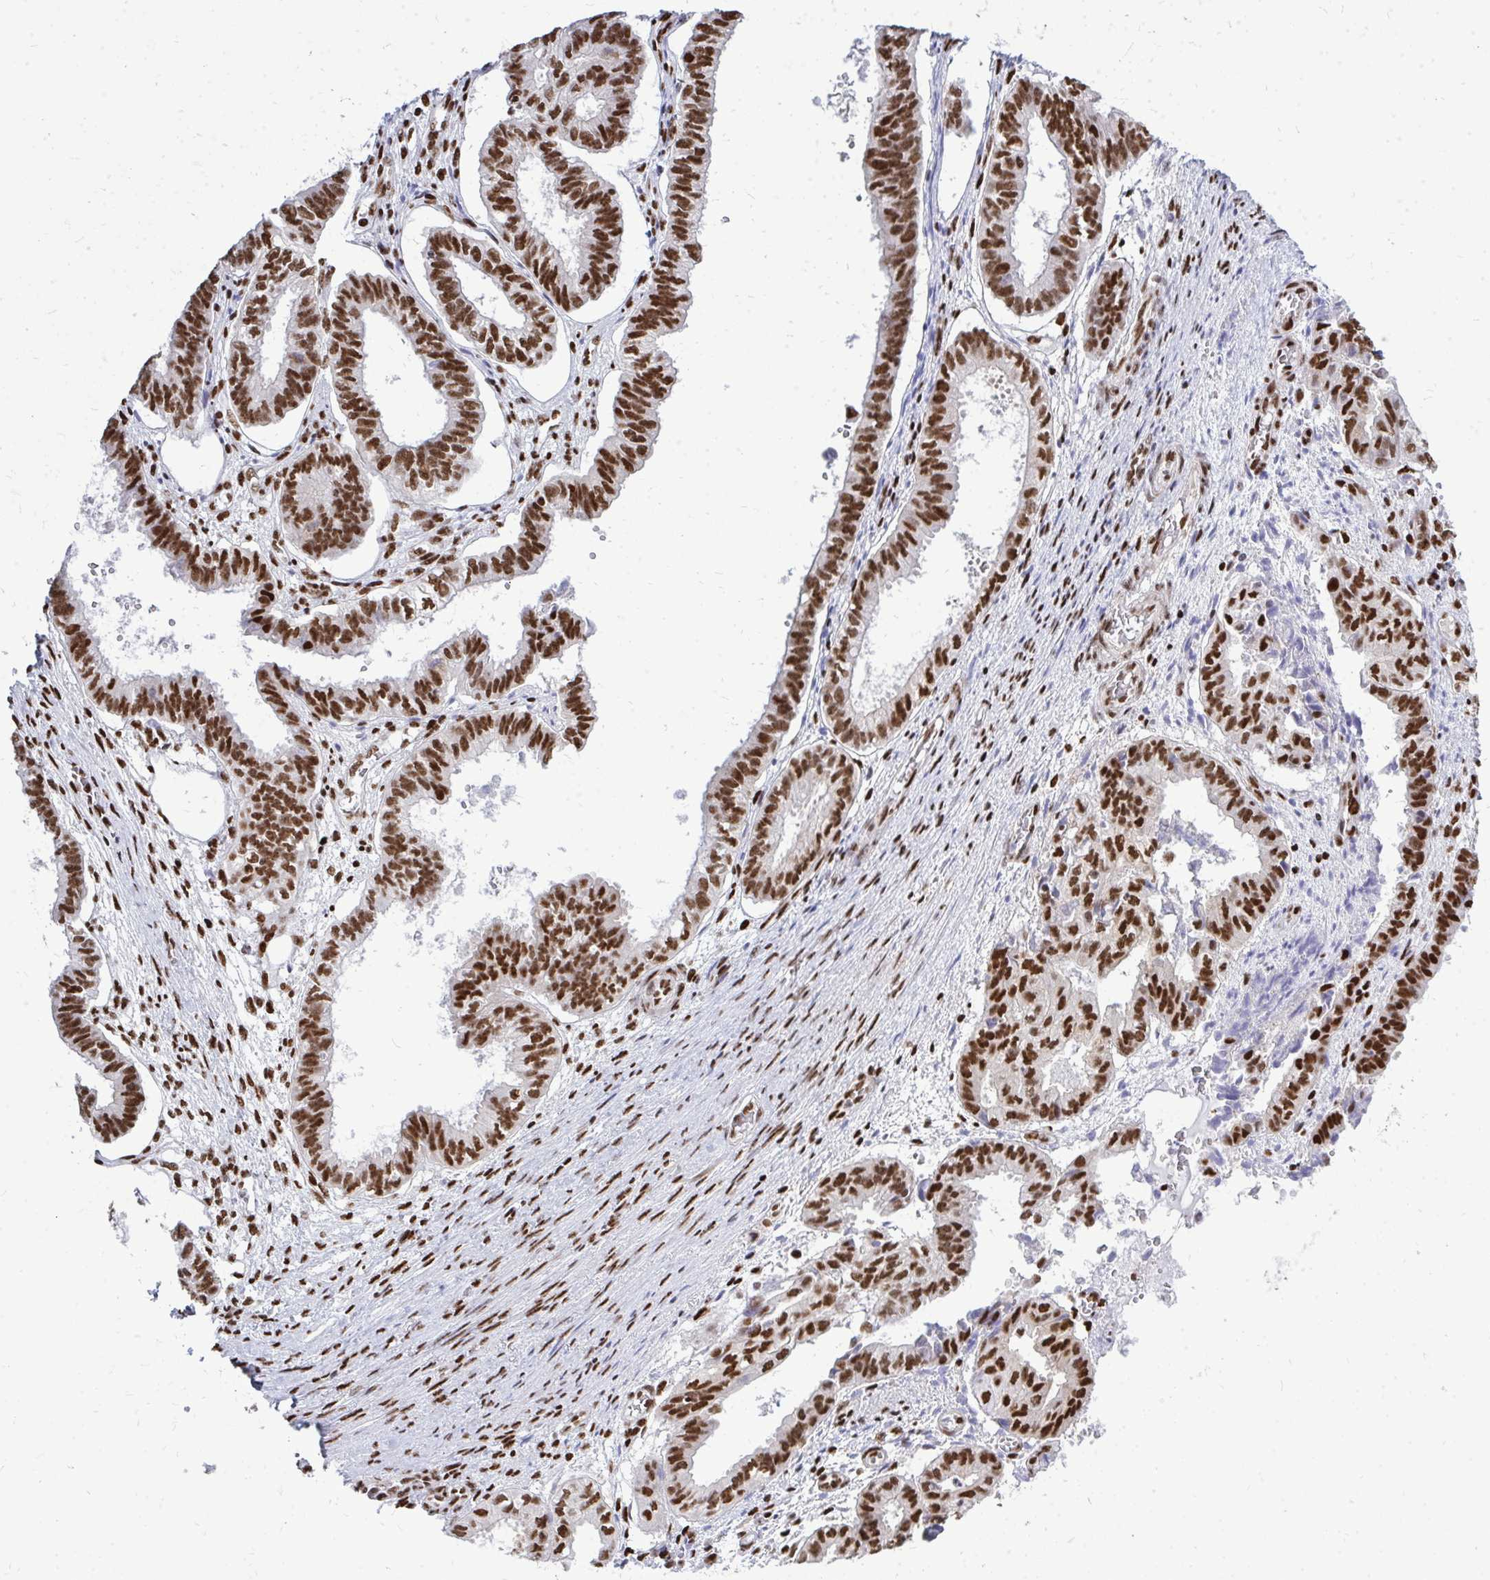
{"staining": {"intensity": "strong", "quantity": ">75%", "location": "nuclear"}, "tissue": "ovarian cancer", "cell_type": "Tumor cells", "image_type": "cancer", "snomed": [{"axis": "morphology", "description": "Carcinoma, endometroid"}, {"axis": "topography", "description": "Ovary"}], "caption": "A high-resolution micrograph shows immunohistochemistry staining of ovarian cancer (endometroid carcinoma), which reveals strong nuclear expression in approximately >75% of tumor cells.", "gene": "TBL1Y", "patient": {"sex": "female", "age": 64}}